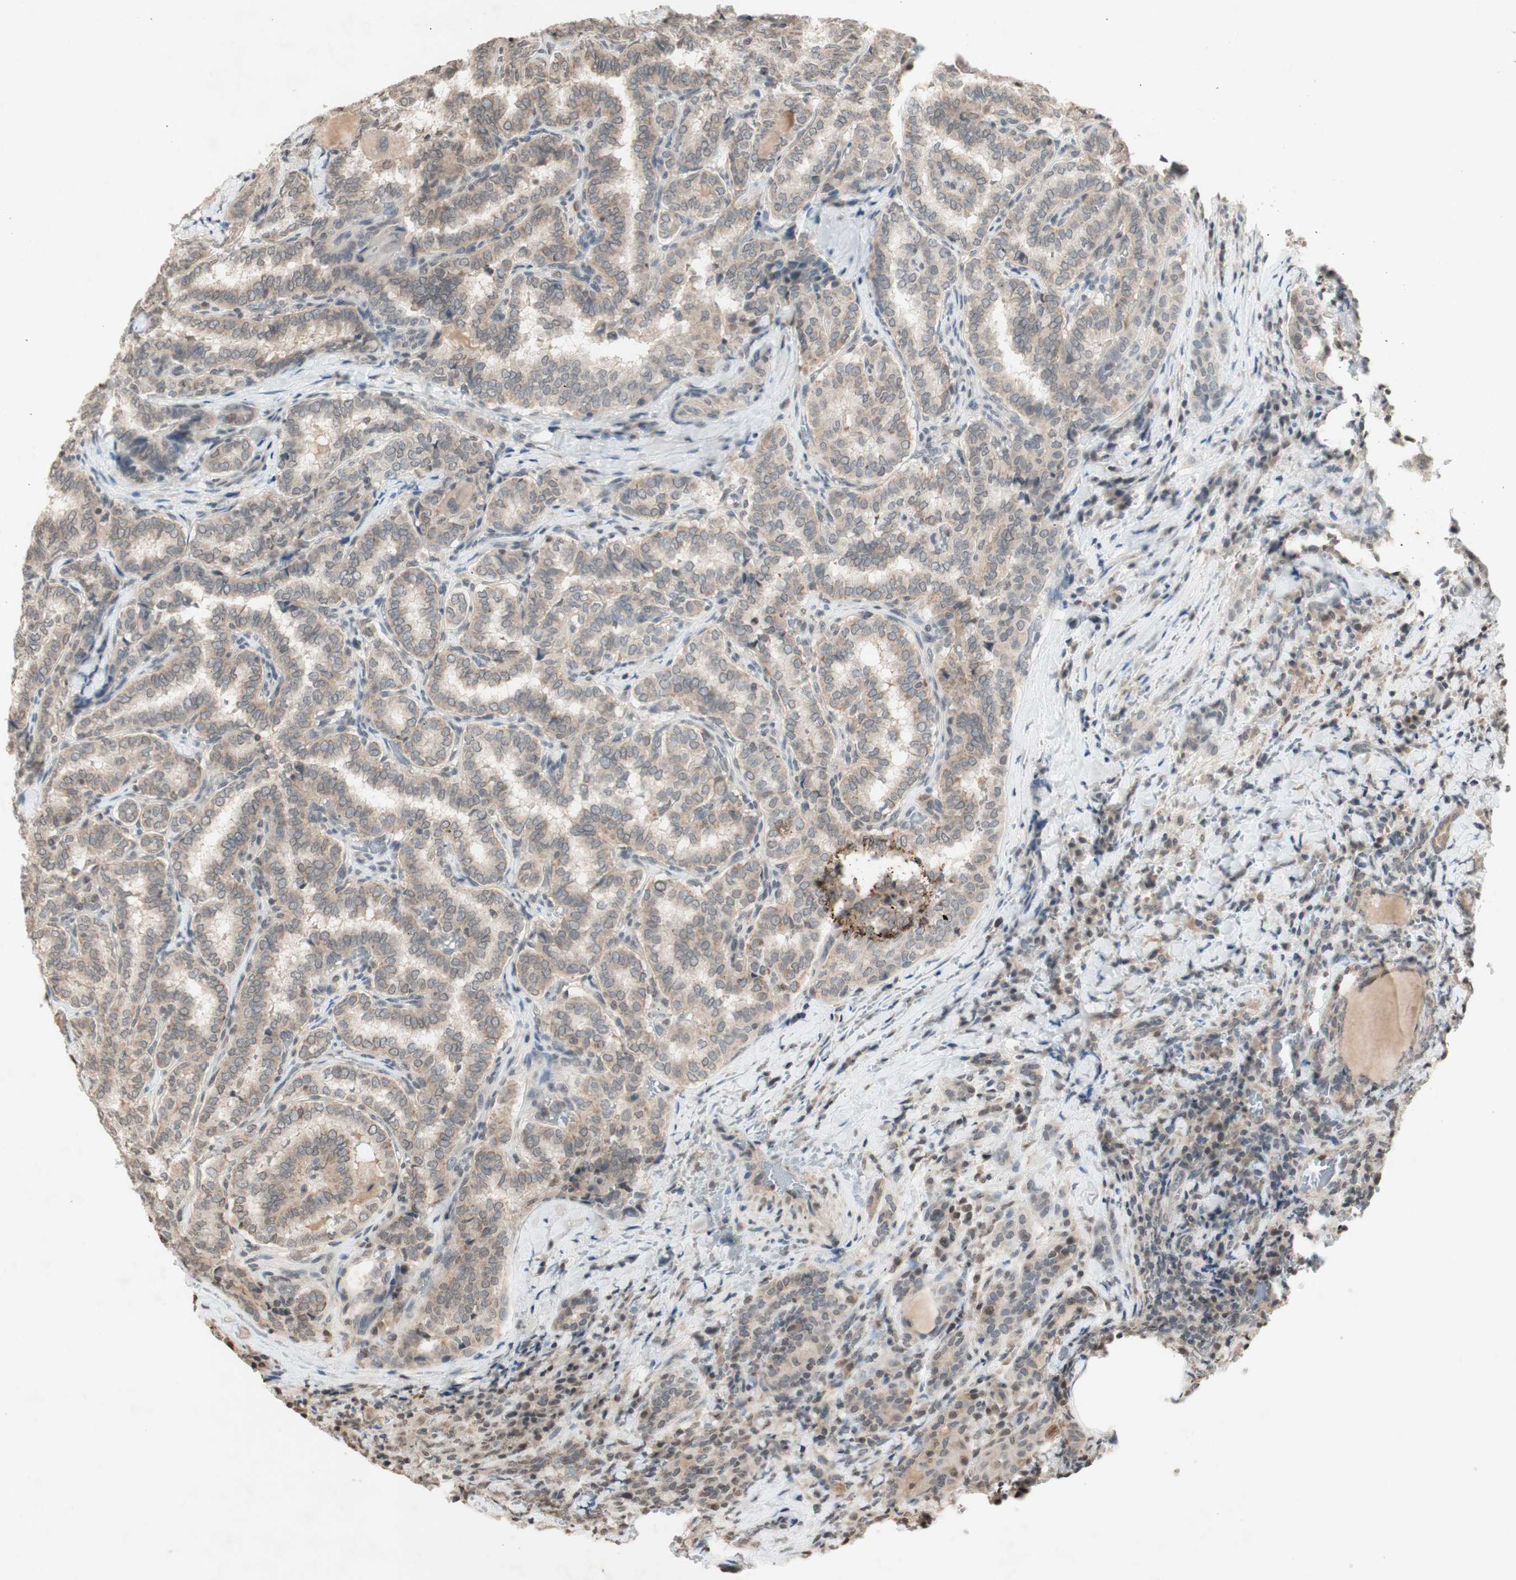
{"staining": {"intensity": "weak", "quantity": ">75%", "location": "cytoplasmic/membranous"}, "tissue": "thyroid cancer", "cell_type": "Tumor cells", "image_type": "cancer", "snomed": [{"axis": "morphology", "description": "Normal tissue, NOS"}, {"axis": "morphology", "description": "Papillary adenocarcinoma, NOS"}, {"axis": "topography", "description": "Thyroid gland"}], "caption": "Human thyroid cancer stained with a protein marker exhibits weak staining in tumor cells.", "gene": "GLI1", "patient": {"sex": "female", "age": 30}}